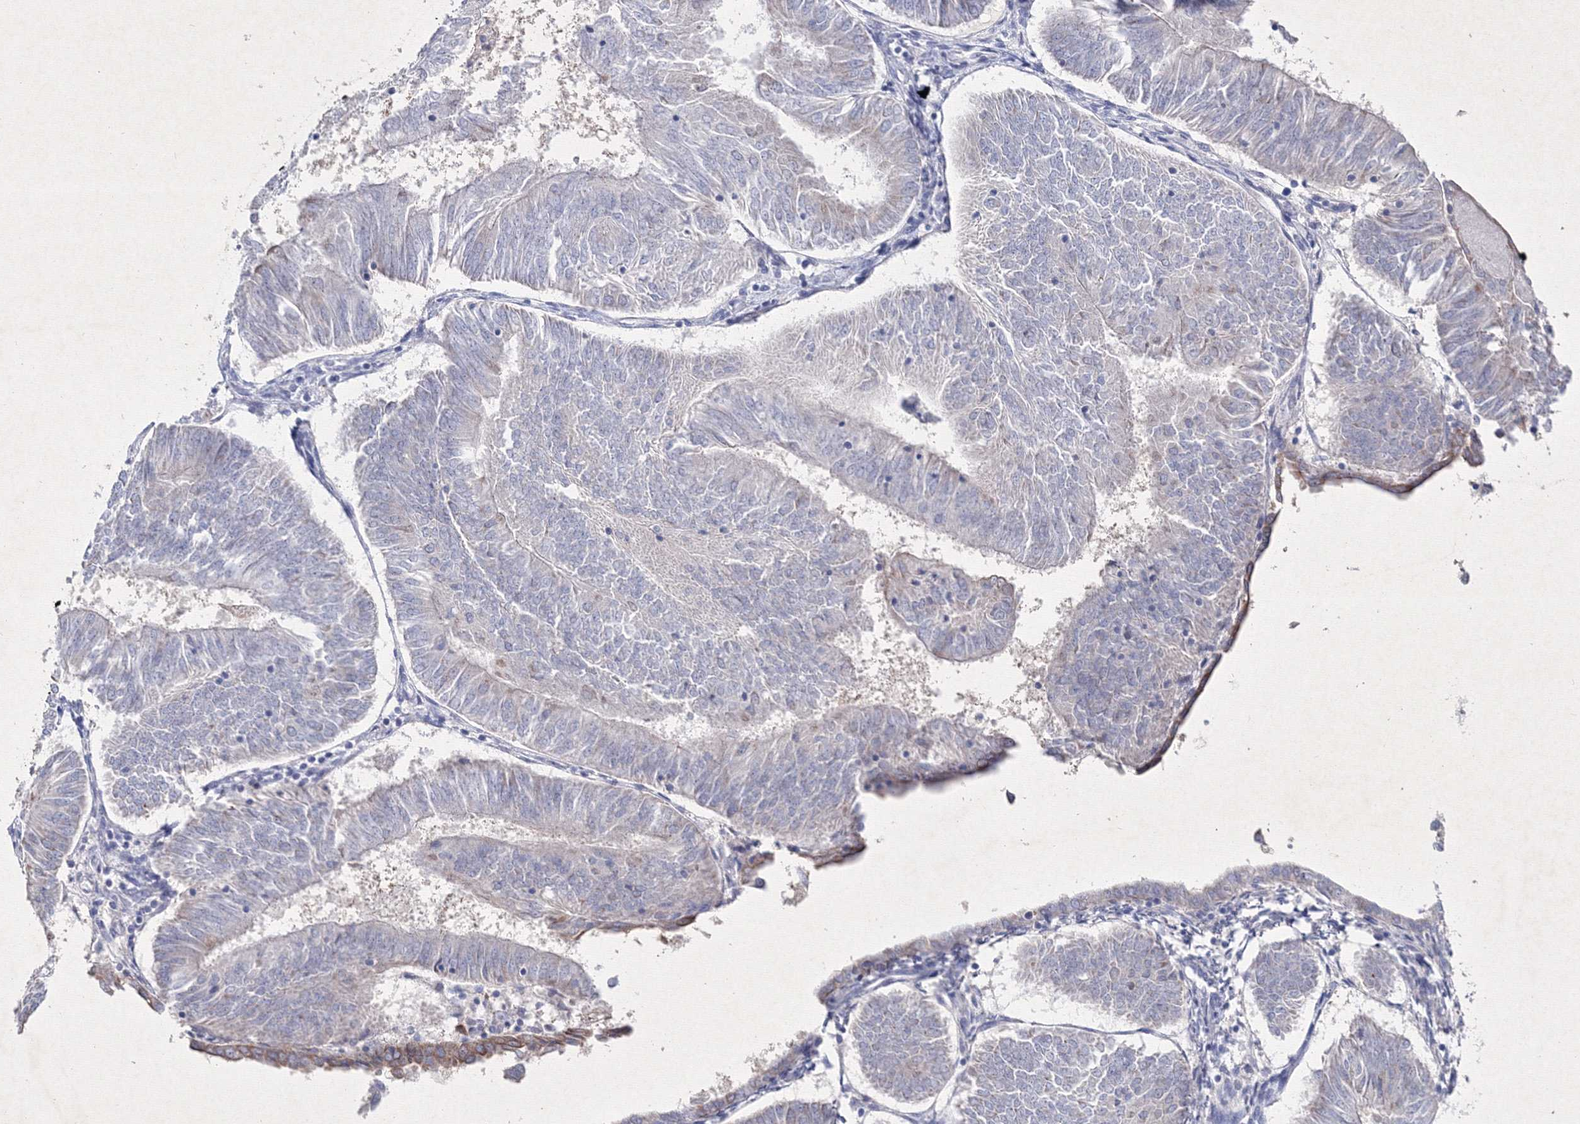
{"staining": {"intensity": "negative", "quantity": "none", "location": "none"}, "tissue": "endometrial cancer", "cell_type": "Tumor cells", "image_type": "cancer", "snomed": [{"axis": "morphology", "description": "Adenocarcinoma, NOS"}, {"axis": "topography", "description": "Endometrium"}], "caption": "An image of endometrial cancer (adenocarcinoma) stained for a protein exhibits no brown staining in tumor cells. (DAB immunohistochemistry visualized using brightfield microscopy, high magnification).", "gene": "SMIM29", "patient": {"sex": "female", "age": 58}}